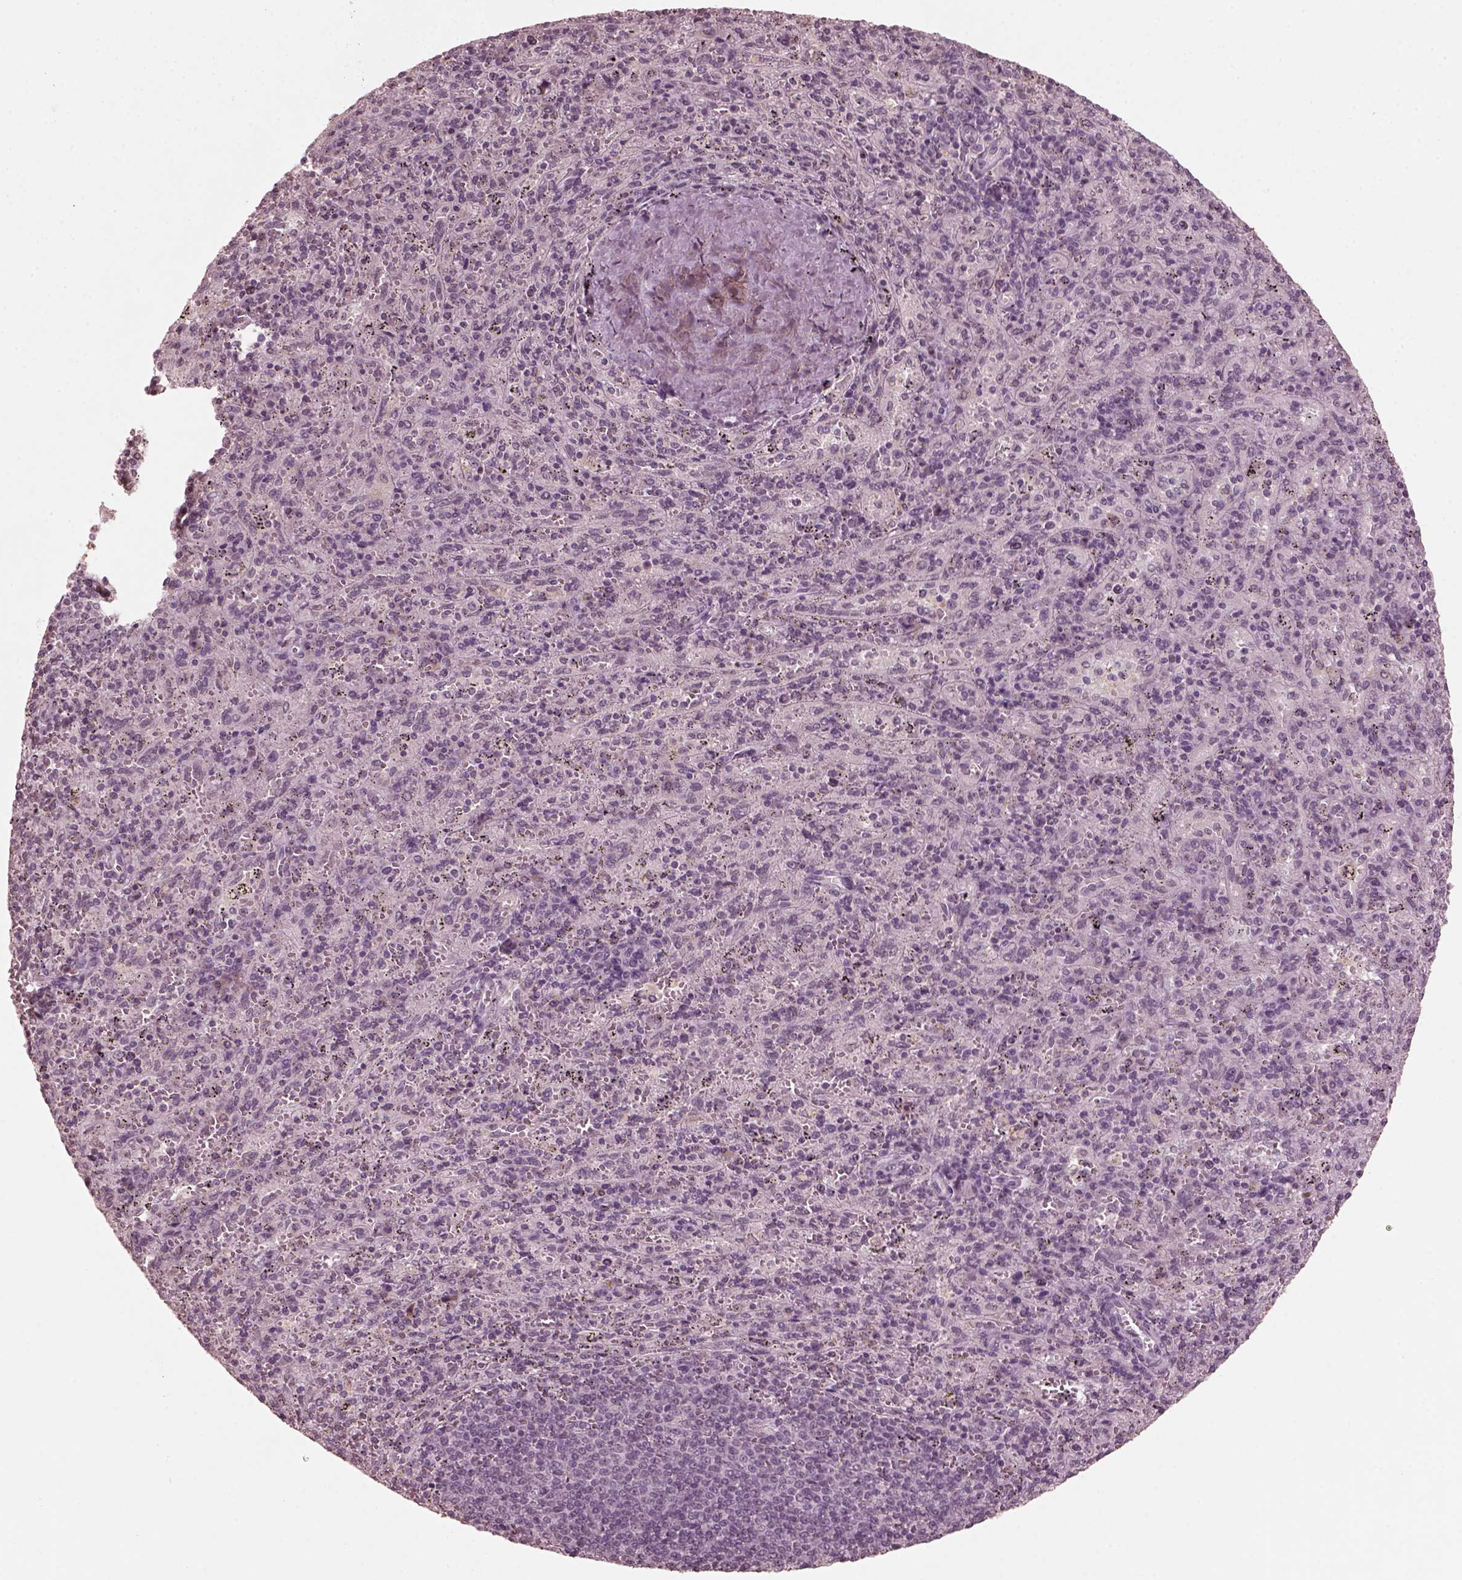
{"staining": {"intensity": "negative", "quantity": "none", "location": "none"}, "tissue": "spleen", "cell_type": "Cells in red pulp", "image_type": "normal", "snomed": [{"axis": "morphology", "description": "Normal tissue, NOS"}, {"axis": "topography", "description": "Spleen"}], "caption": "Cells in red pulp show no significant staining in normal spleen. (DAB immunohistochemistry (IHC), high magnification).", "gene": "KRT79", "patient": {"sex": "male", "age": 57}}